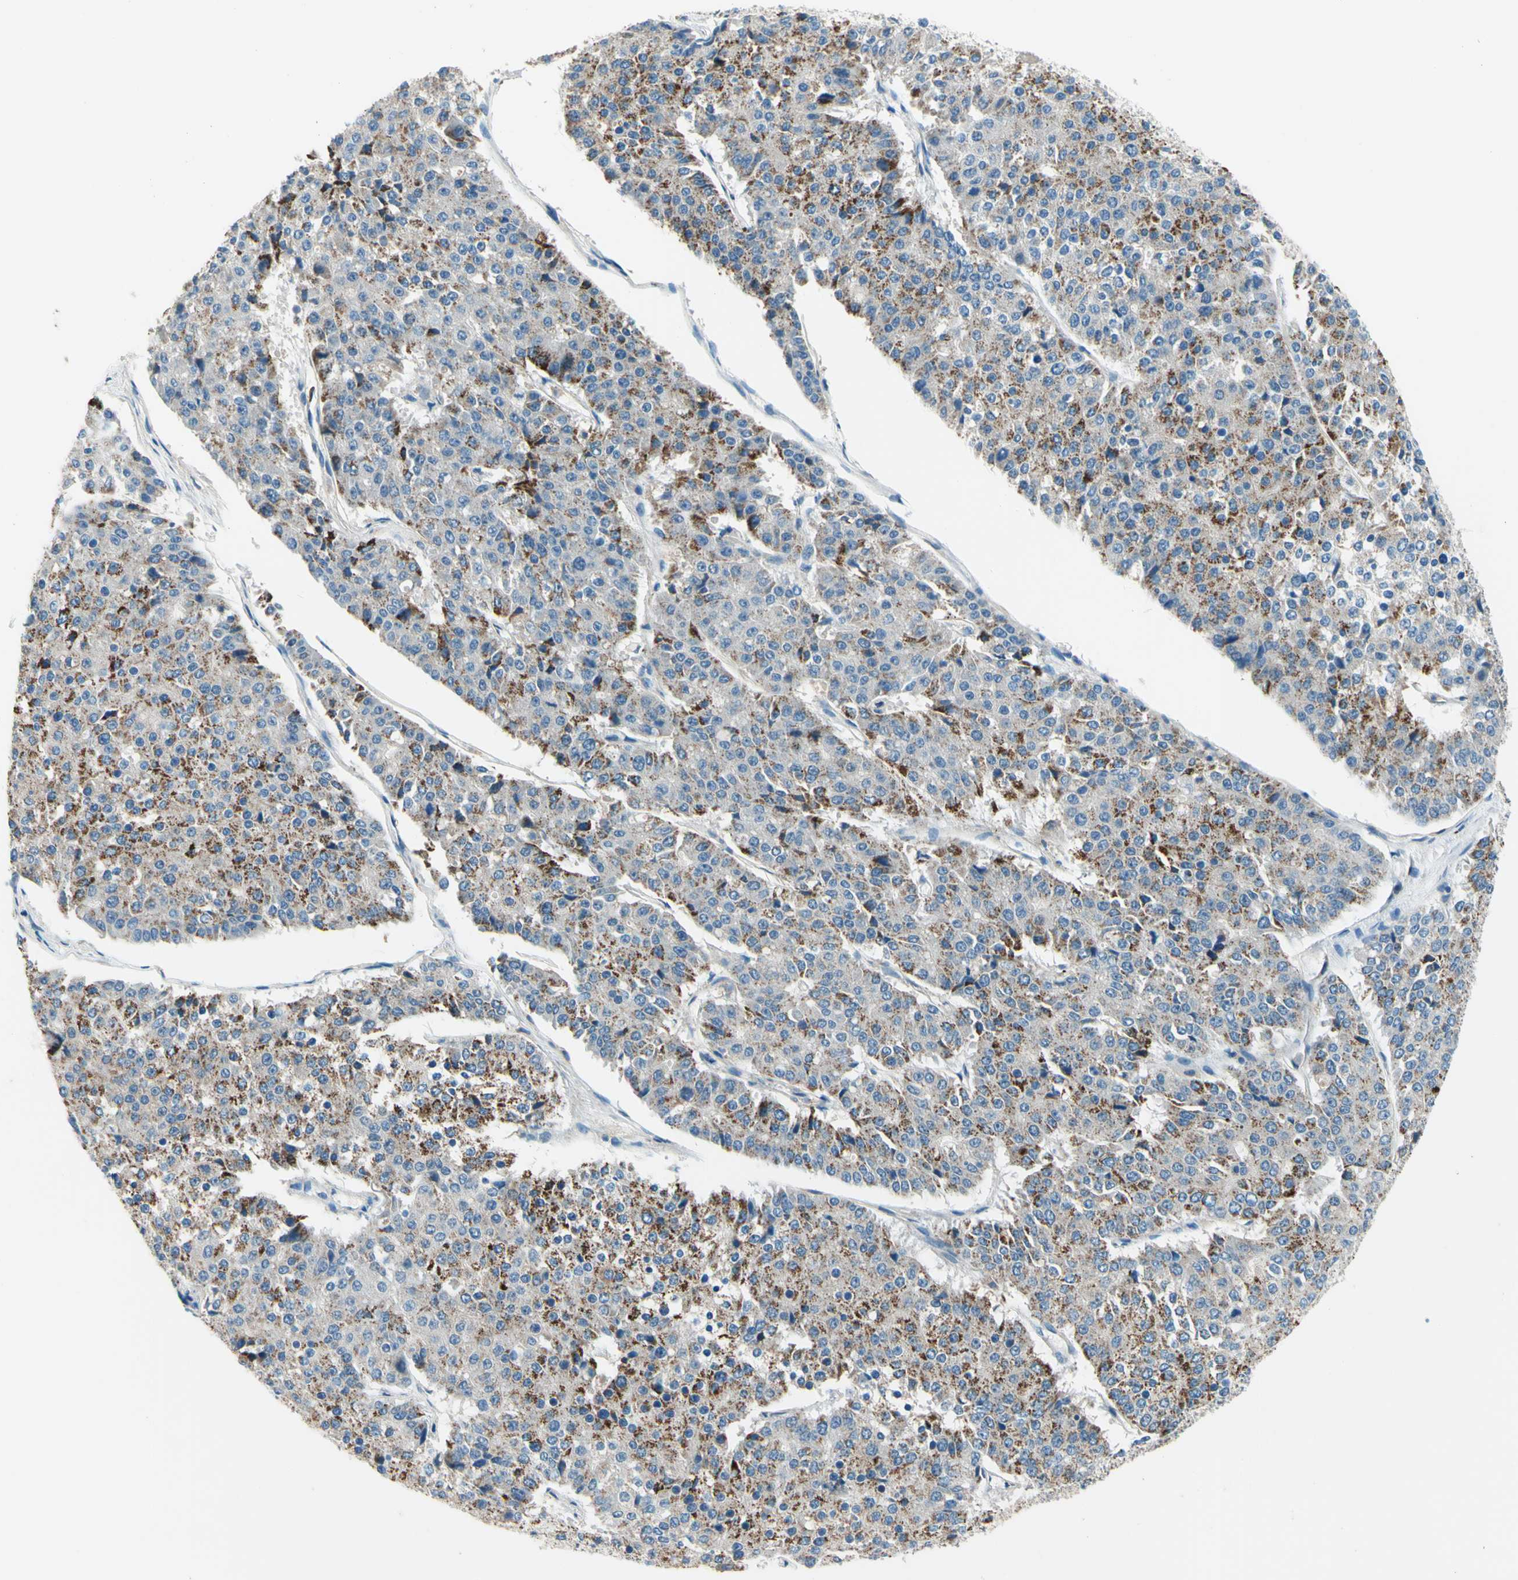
{"staining": {"intensity": "moderate", "quantity": ">75%", "location": "cytoplasmic/membranous"}, "tissue": "pancreatic cancer", "cell_type": "Tumor cells", "image_type": "cancer", "snomed": [{"axis": "morphology", "description": "Adenocarcinoma, NOS"}, {"axis": "topography", "description": "Pancreas"}], "caption": "A brown stain highlights moderate cytoplasmic/membranous expression of a protein in human pancreatic cancer tumor cells.", "gene": "SIGLEC9", "patient": {"sex": "male", "age": 50}}